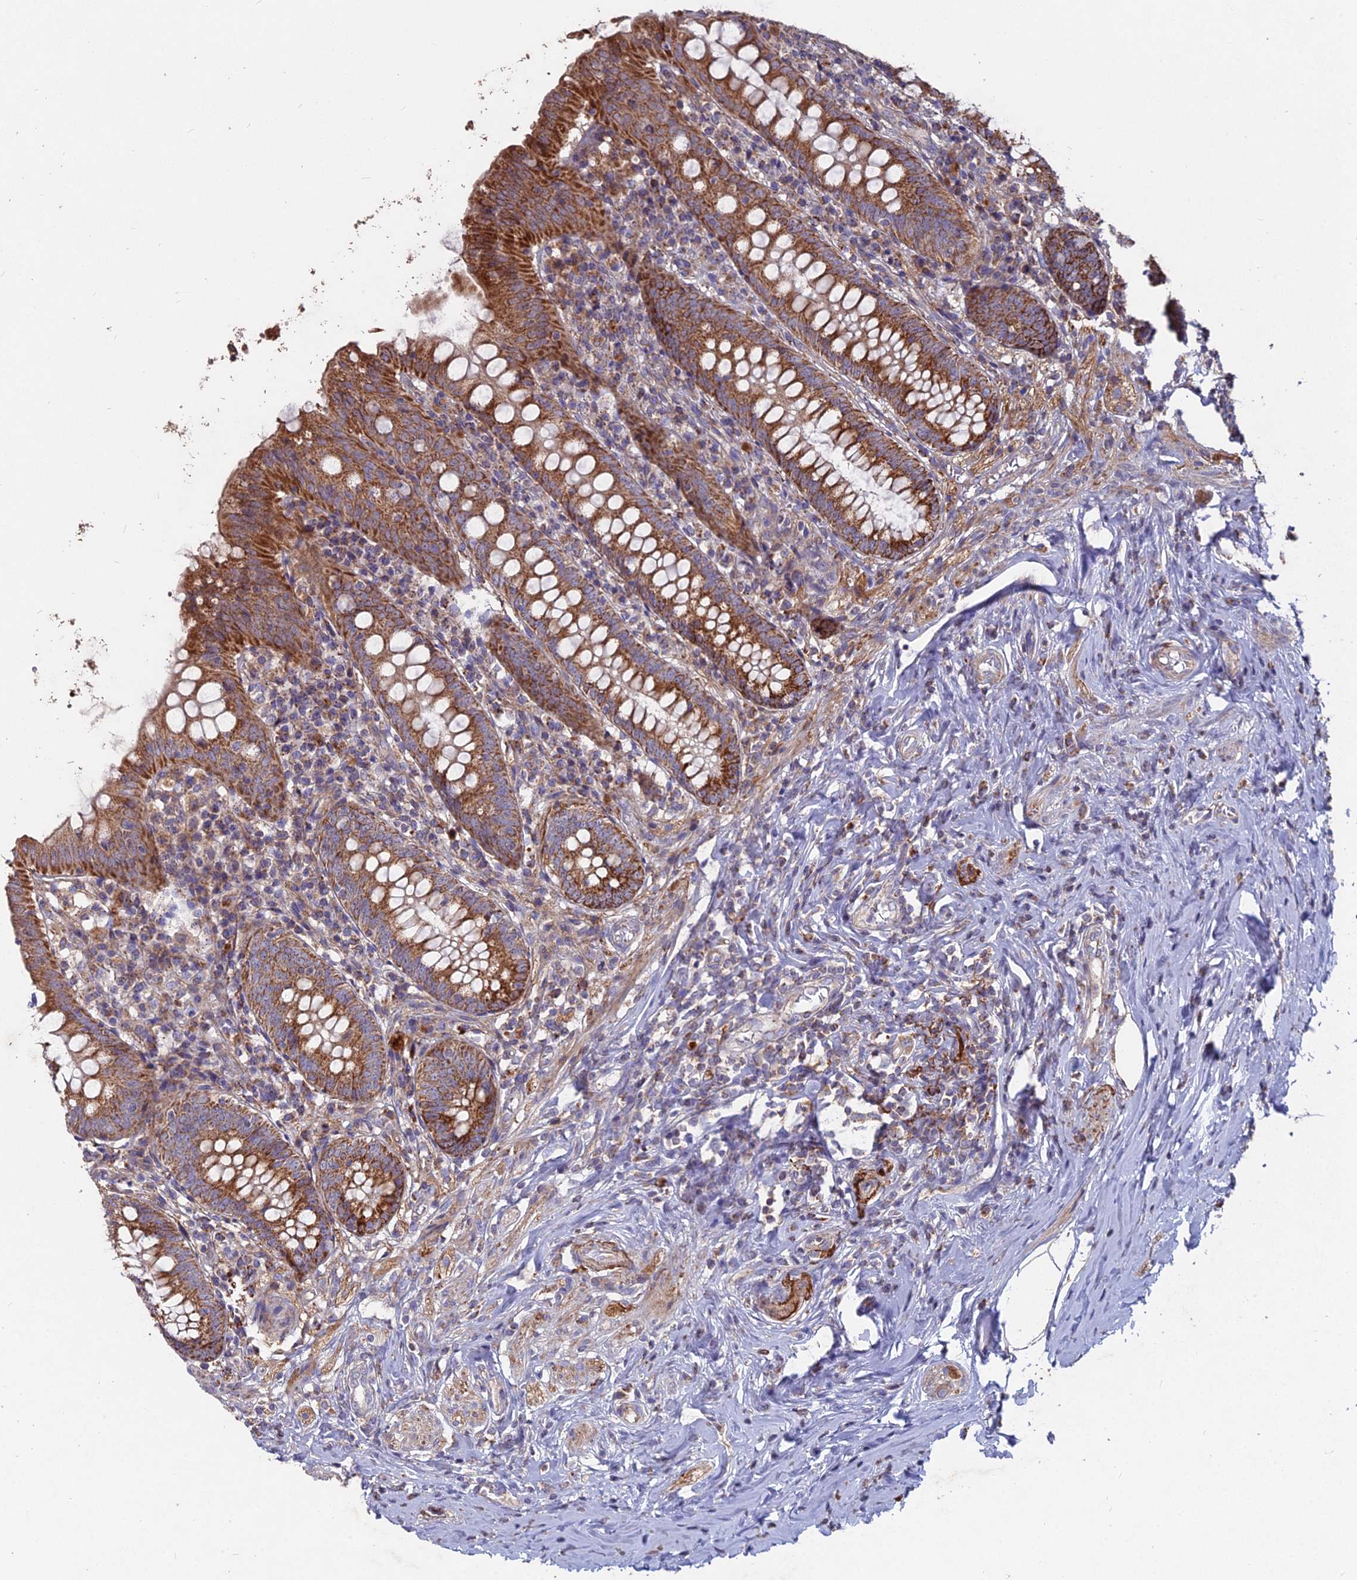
{"staining": {"intensity": "strong", "quantity": ">75%", "location": "cytoplasmic/membranous"}, "tissue": "appendix", "cell_type": "Glandular cells", "image_type": "normal", "snomed": [{"axis": "morphology", "description": "Normal tissue, NOS"}, {"axis": "topography", "description": "Appendix"}], "caption": "A micrograph showing strong cytoplasmic/membranous expression in about >75% of glandular cells in benign appendix, as visualized by brown immunohistochemical staining.", "gene": "COX11", "patient": {"sex": "female", "age": 54}}